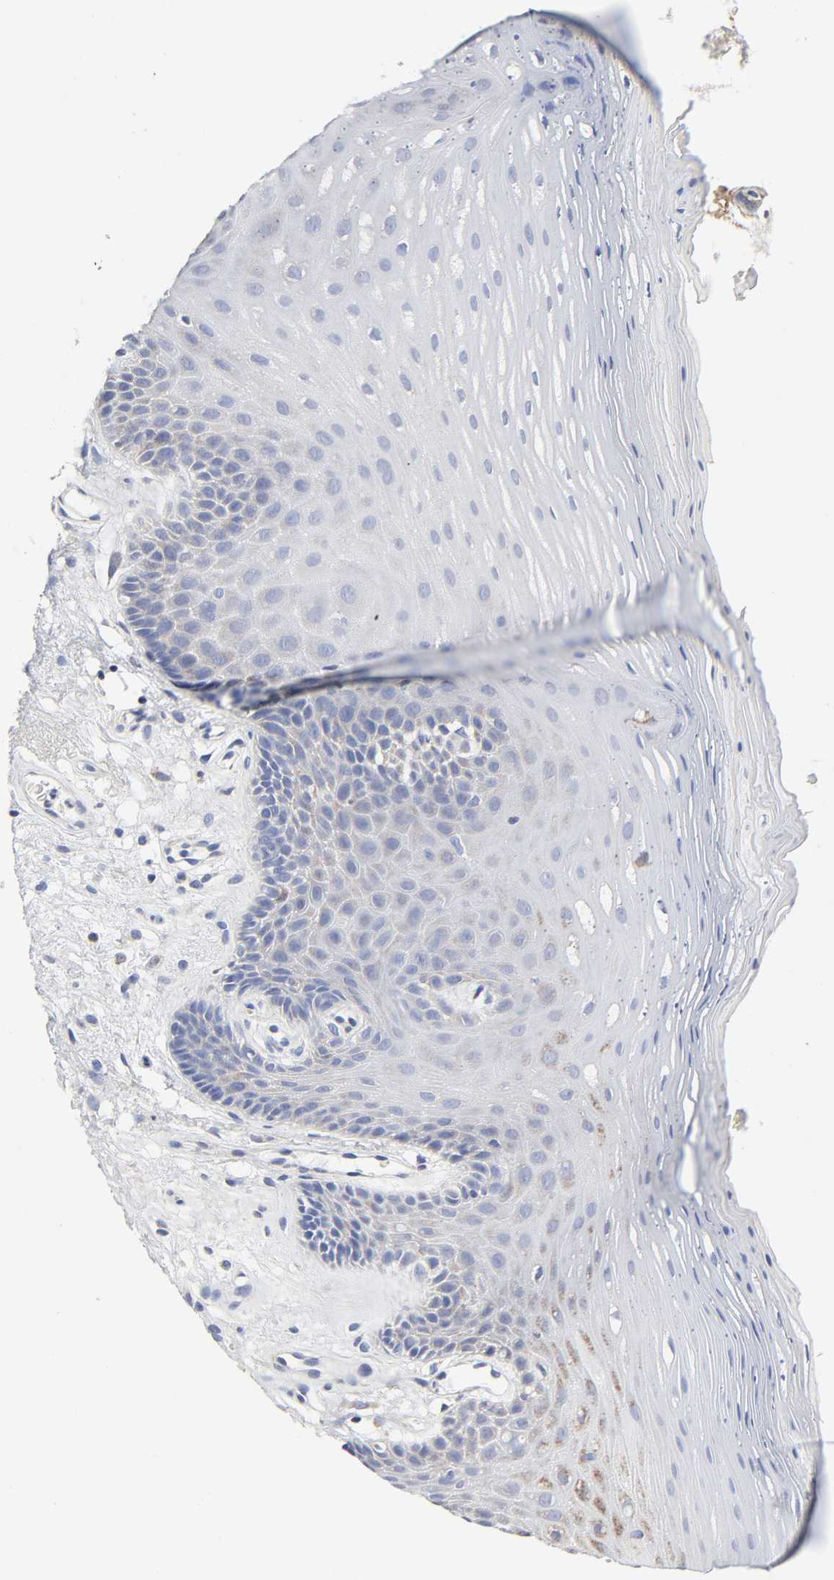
{"staining": {"intensity": "weak", "quantity": "<25%", "location": "cytoplasmic/membranous"}, "tissue": "oral mucosa", "cell_type": "Squamous epithelial cells", "image_type": "normal", "snomed": [{"axis": "morphology", "description": "Normal tissue, NOS"}, {"axis": "morphology", "description": "Squamous cell carcinoma, NOS"}, {"axis": "topography", "description": "Skeletal muscle"}, {"axis": "topography", "description": "Oral tissue"}, {"axis": "topography", "description": "Head-Neck"}], "caption": "This is a image of IHC staining of unremarkable oral mucosa, which shows no positivity in squamous epithelial cells. Nuclei are stained in blue.", "gene": "AOPEP", "patient": {"sex": "male", "age": 71}}